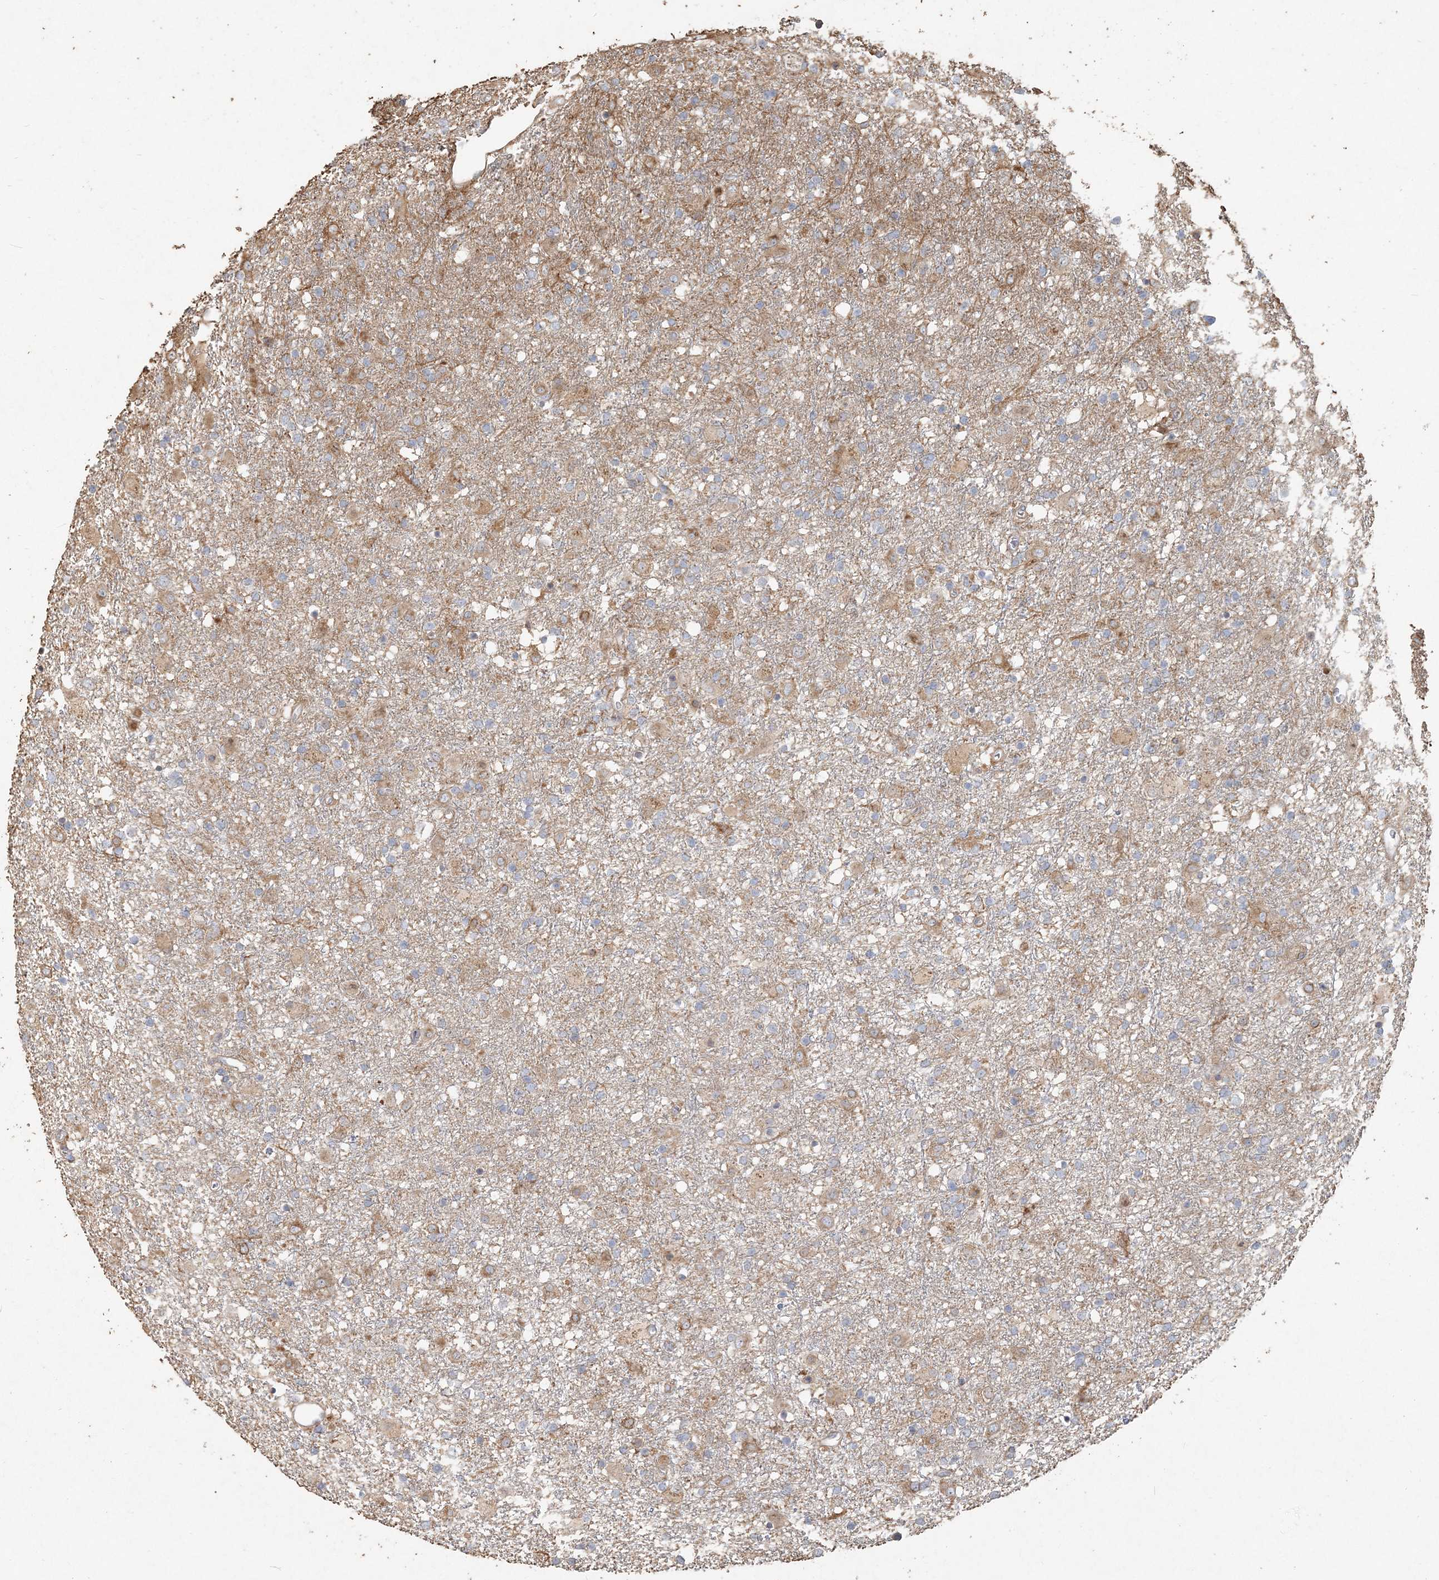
{"staining": {"intensity": "negative", "quantity": "none", "location": "none"}, "tissue": "glioma", "cell_type": "Tumor cells", "image_type": "cancer", "snomed": [{"axis": "morphology", "description": "Glioma, malignant, Low grade"}, {"axis": "topography", "description": "Brain"}], "caption": "Immunohistochemistry (IHC) of low-grade glioma (malignant) demonstrates no positivity in tumor cells. (Immunohistochemistry, brightfield microscopy, high magnification).", "gene": "RNF145", "patient": {"sex": "male", "age": 65}}